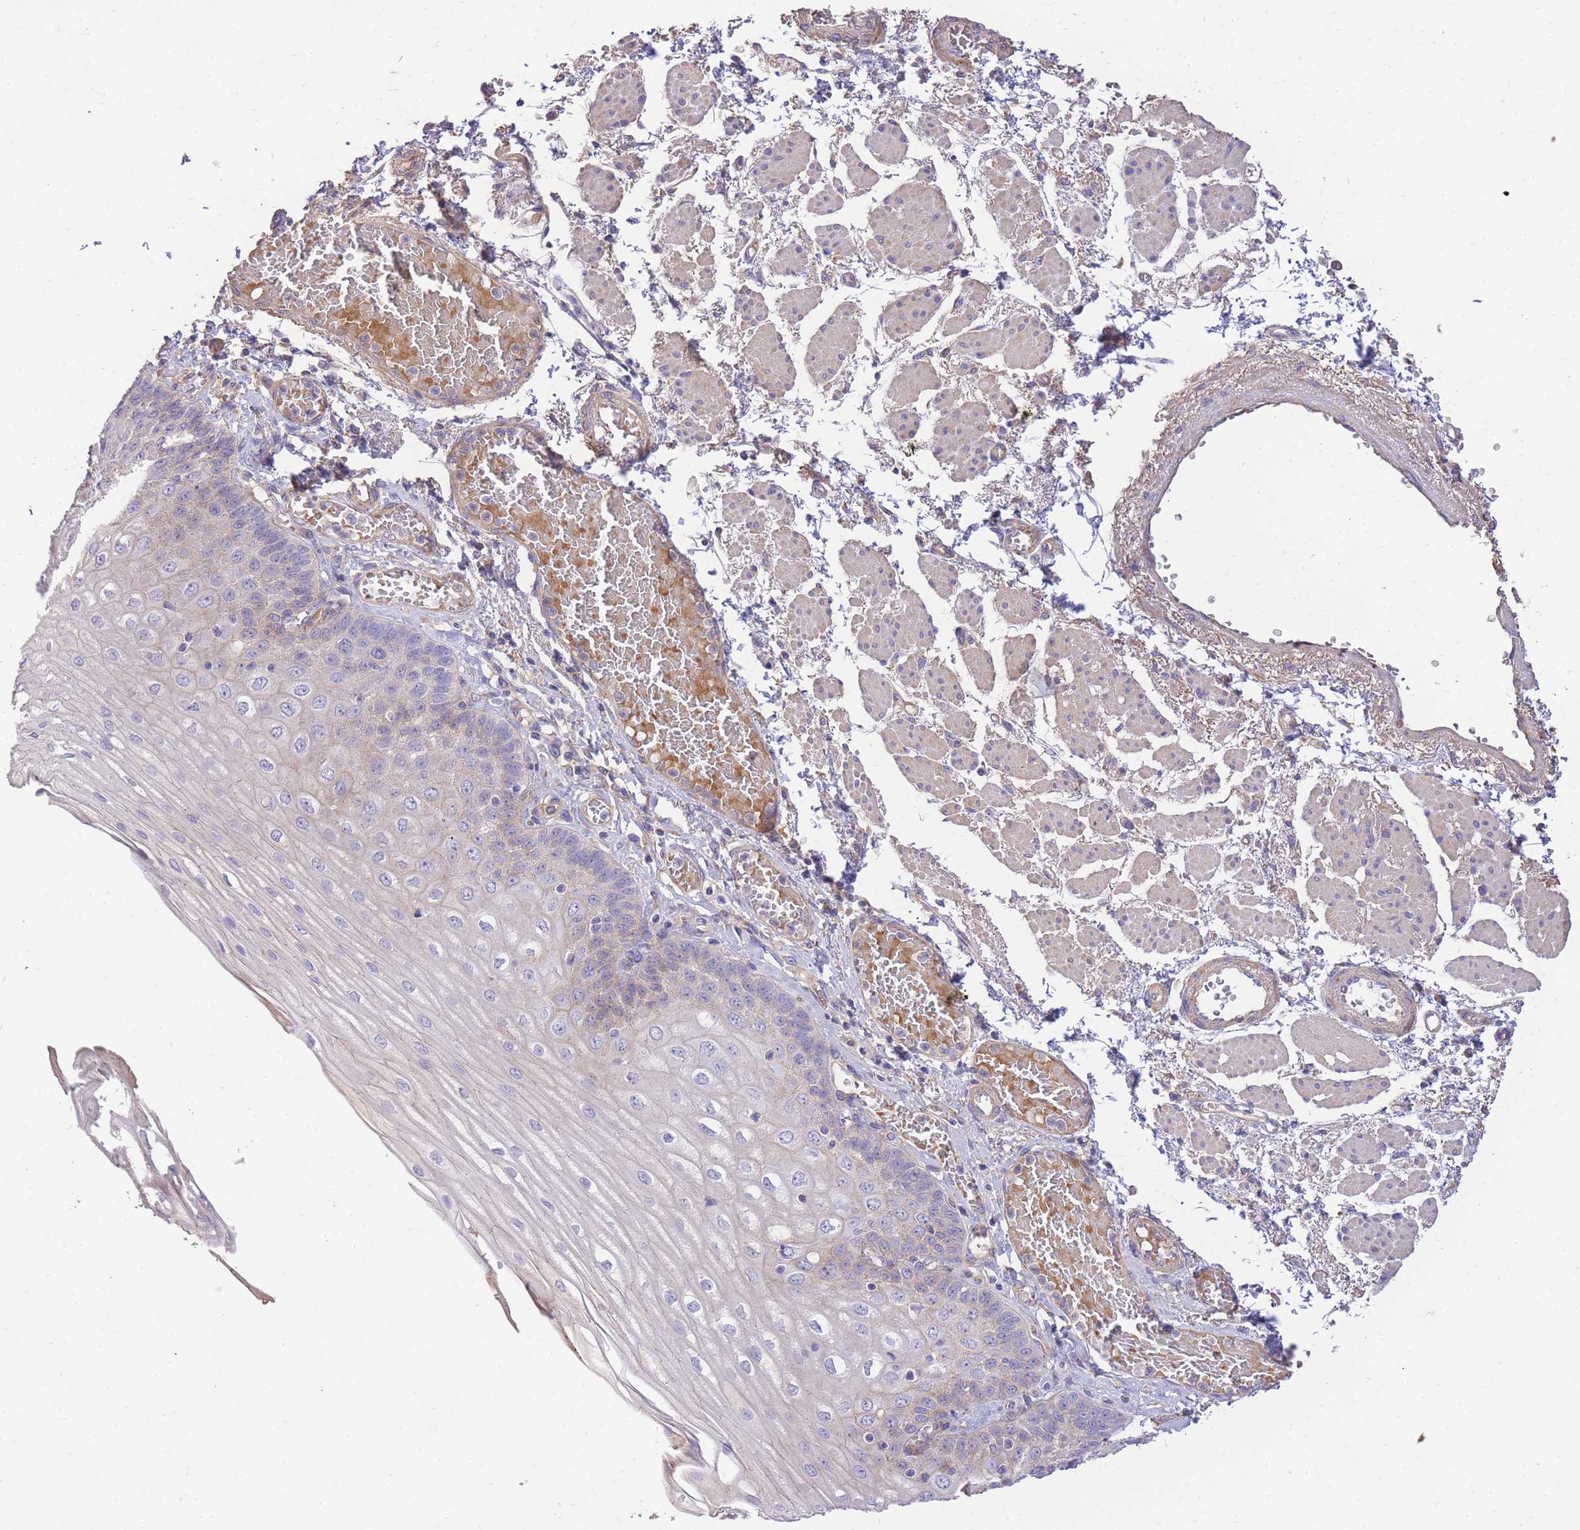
{"staining": {"intensity": "weak", "quantity": "25%-75%", "location": "cytoplasmic/membranous"}, "tissue": "esophagus", "cell_type": "Squamous epithelial cells", "image_type": "normal", "snomed": [{"axis": "morphology", "description": "Normal tissue, NOS"}, {"axis": "topography", "description": "Esophagus"}], "caption": "Esophagus stained with DAB immunohistochemistry exhibits low levels of weak cytoplasmic/membranous expression in approximately 25%-75% of squamous epithelial cells. (IHC, brightfield microscopy, high magnification).", "gene": "INSYN2B", "patient": {"sex": "male", "age": 81}}